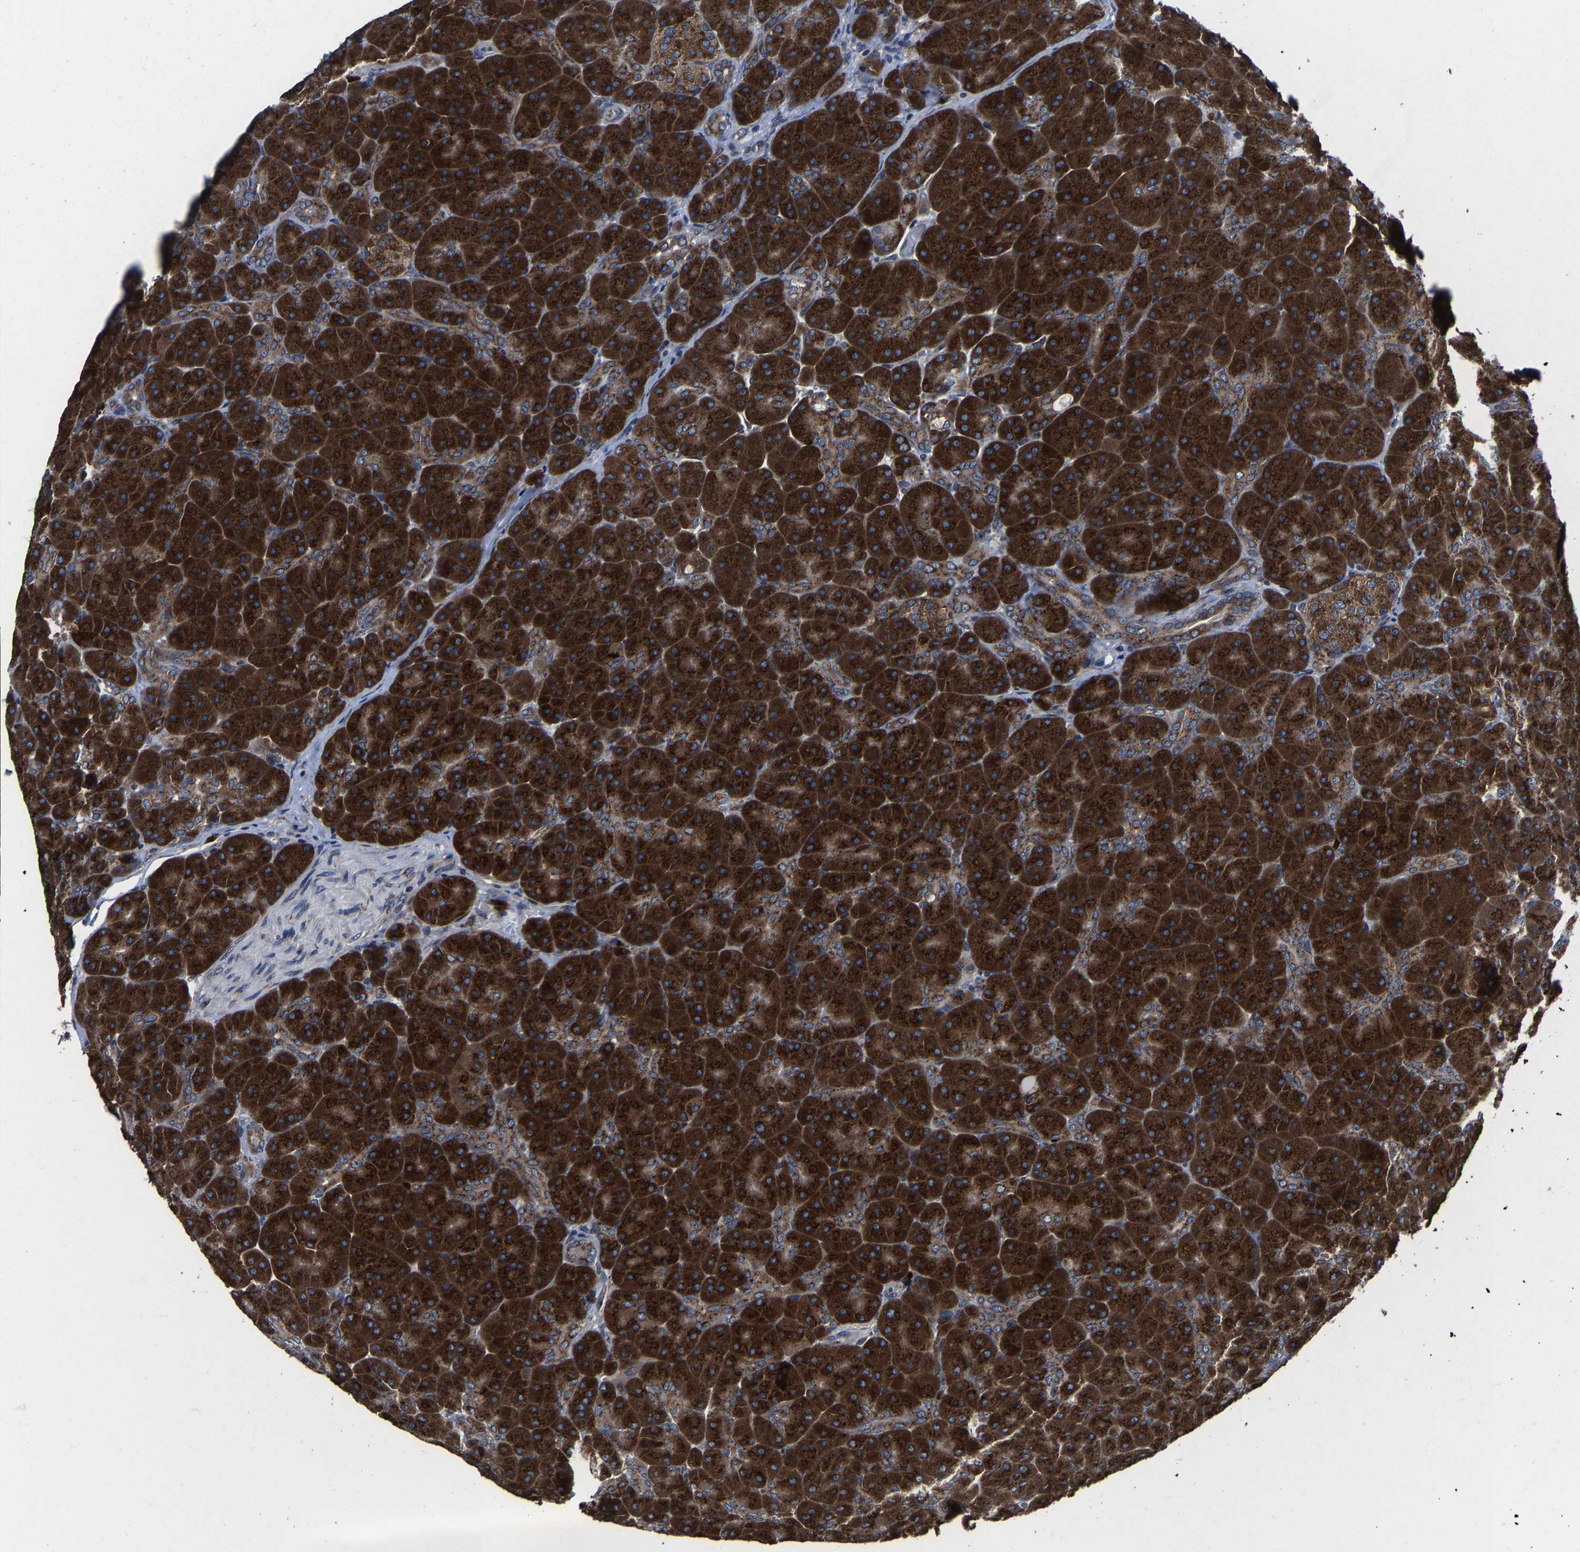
{"staining": {"intensity": "strong", "quantity": ">75%", "location": "cytoplasmic/membranous"}, "tissue": "pancreas", "cell_type": "Exocrine glandular cells", "image_type": "normal", "snomed": [{"axis": "morphology", "description": "Normal tissue, NOS"}, {"axis": "topography", "description": "Pancreas"}], "caption": "Exocrine glandular cells show high levels of strong cytoplasmic/membranous staining in about >75% of cells in unremarkable human pancreas. The staining is performed using DAB (3,3'-diaminobenzidine) brown chromogen to label protein expression. The nuclei are counter-stained blue using hematoxylin.", "gene": "EBAG9", "patient": {"sex": "male", "age": 66}}